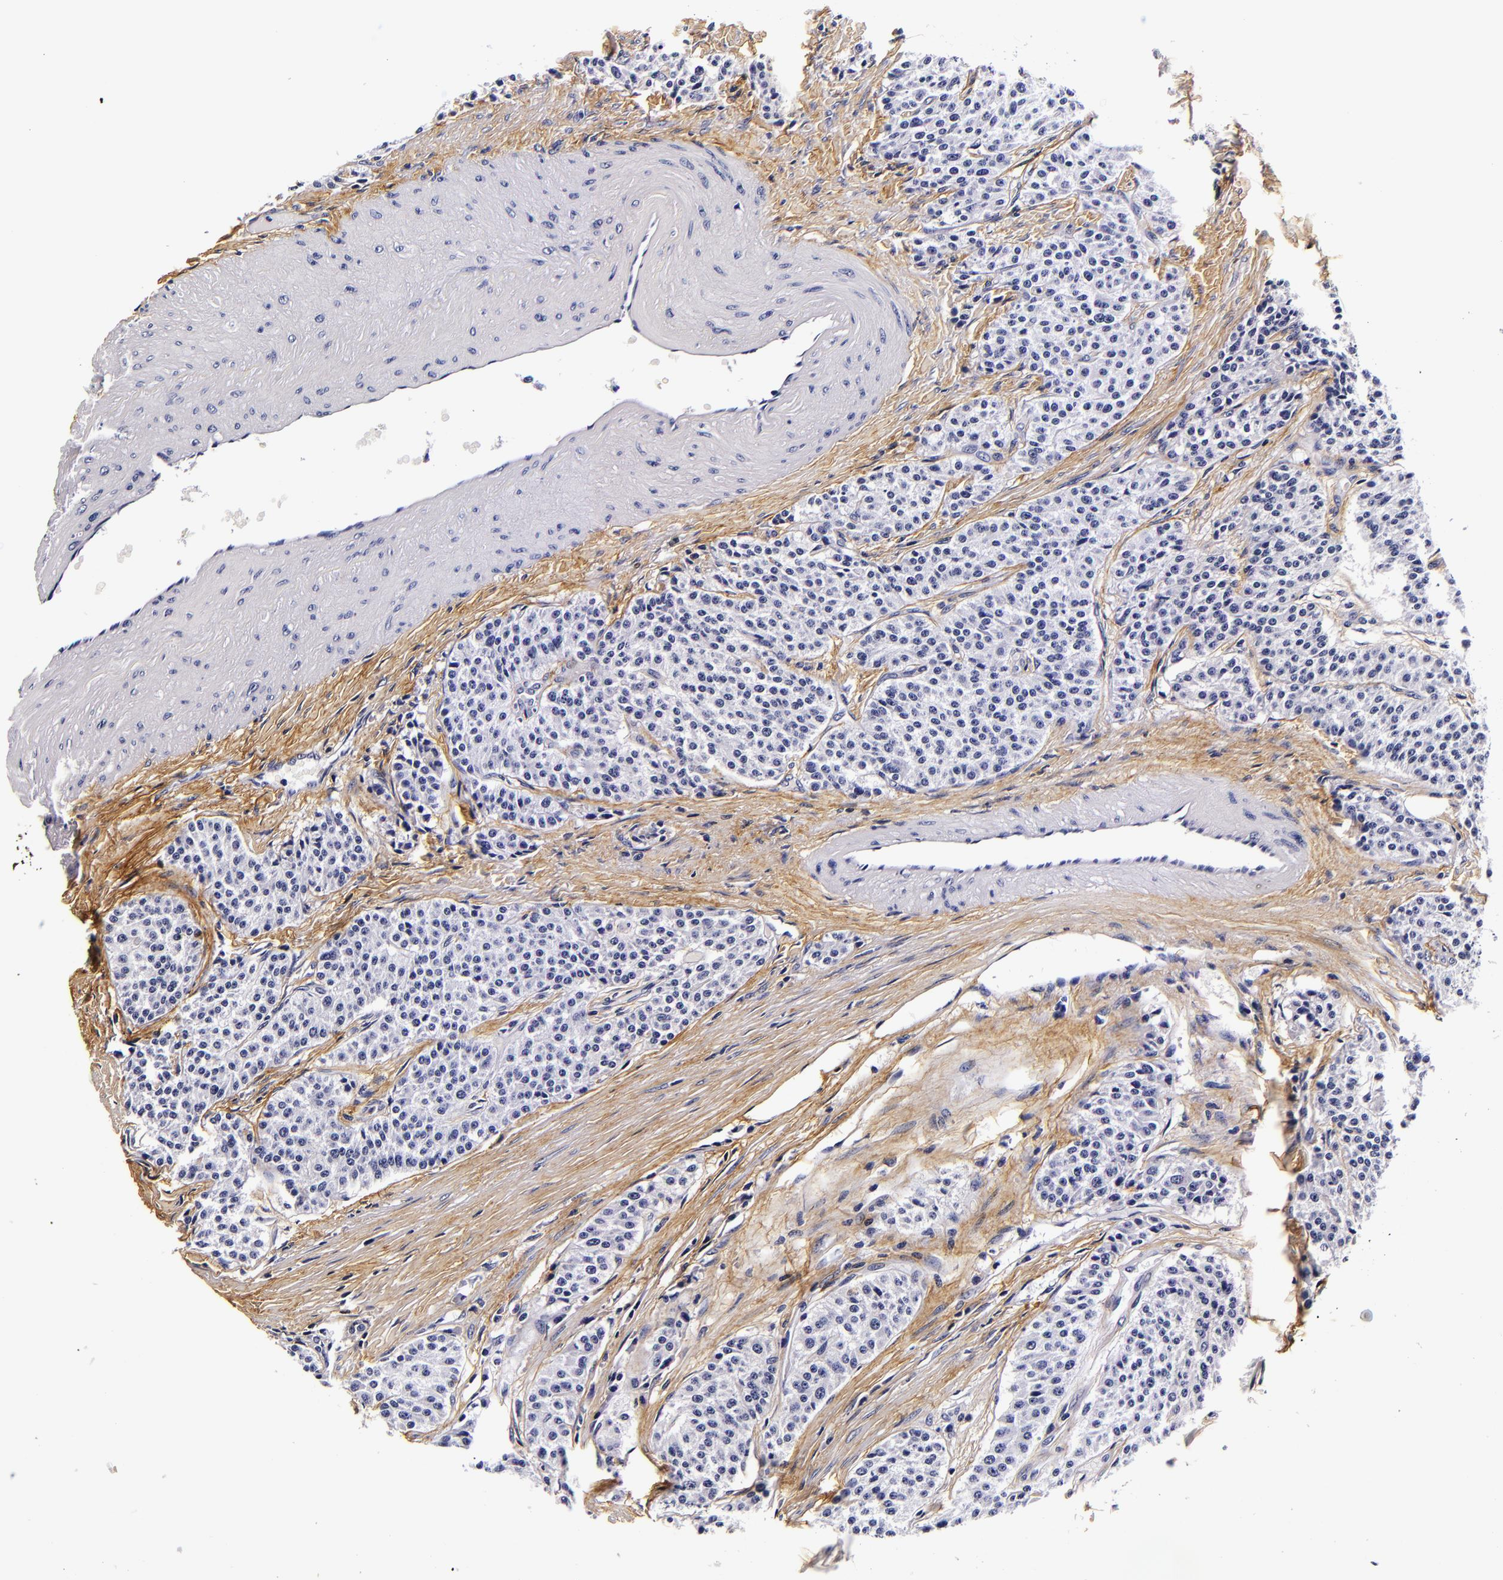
{"staining": {"intensity": "negative", "quantity": "none", "location": "none"}, "tissue": "carcinoid", "cell_type": "Tumor cells", "image_type": "cancer", "snomed": [{"axis": "morphology", "description": "Carcinoid, malignant, NOS"}, {"axis": "topography", "description": "Stomach"}], "caption": "Micrograph shows no protein staining in tumor cells of carcinoid (malignant) tissue.", "gene": "FBN1", "patient": {"sex": "female", "age": 76}}